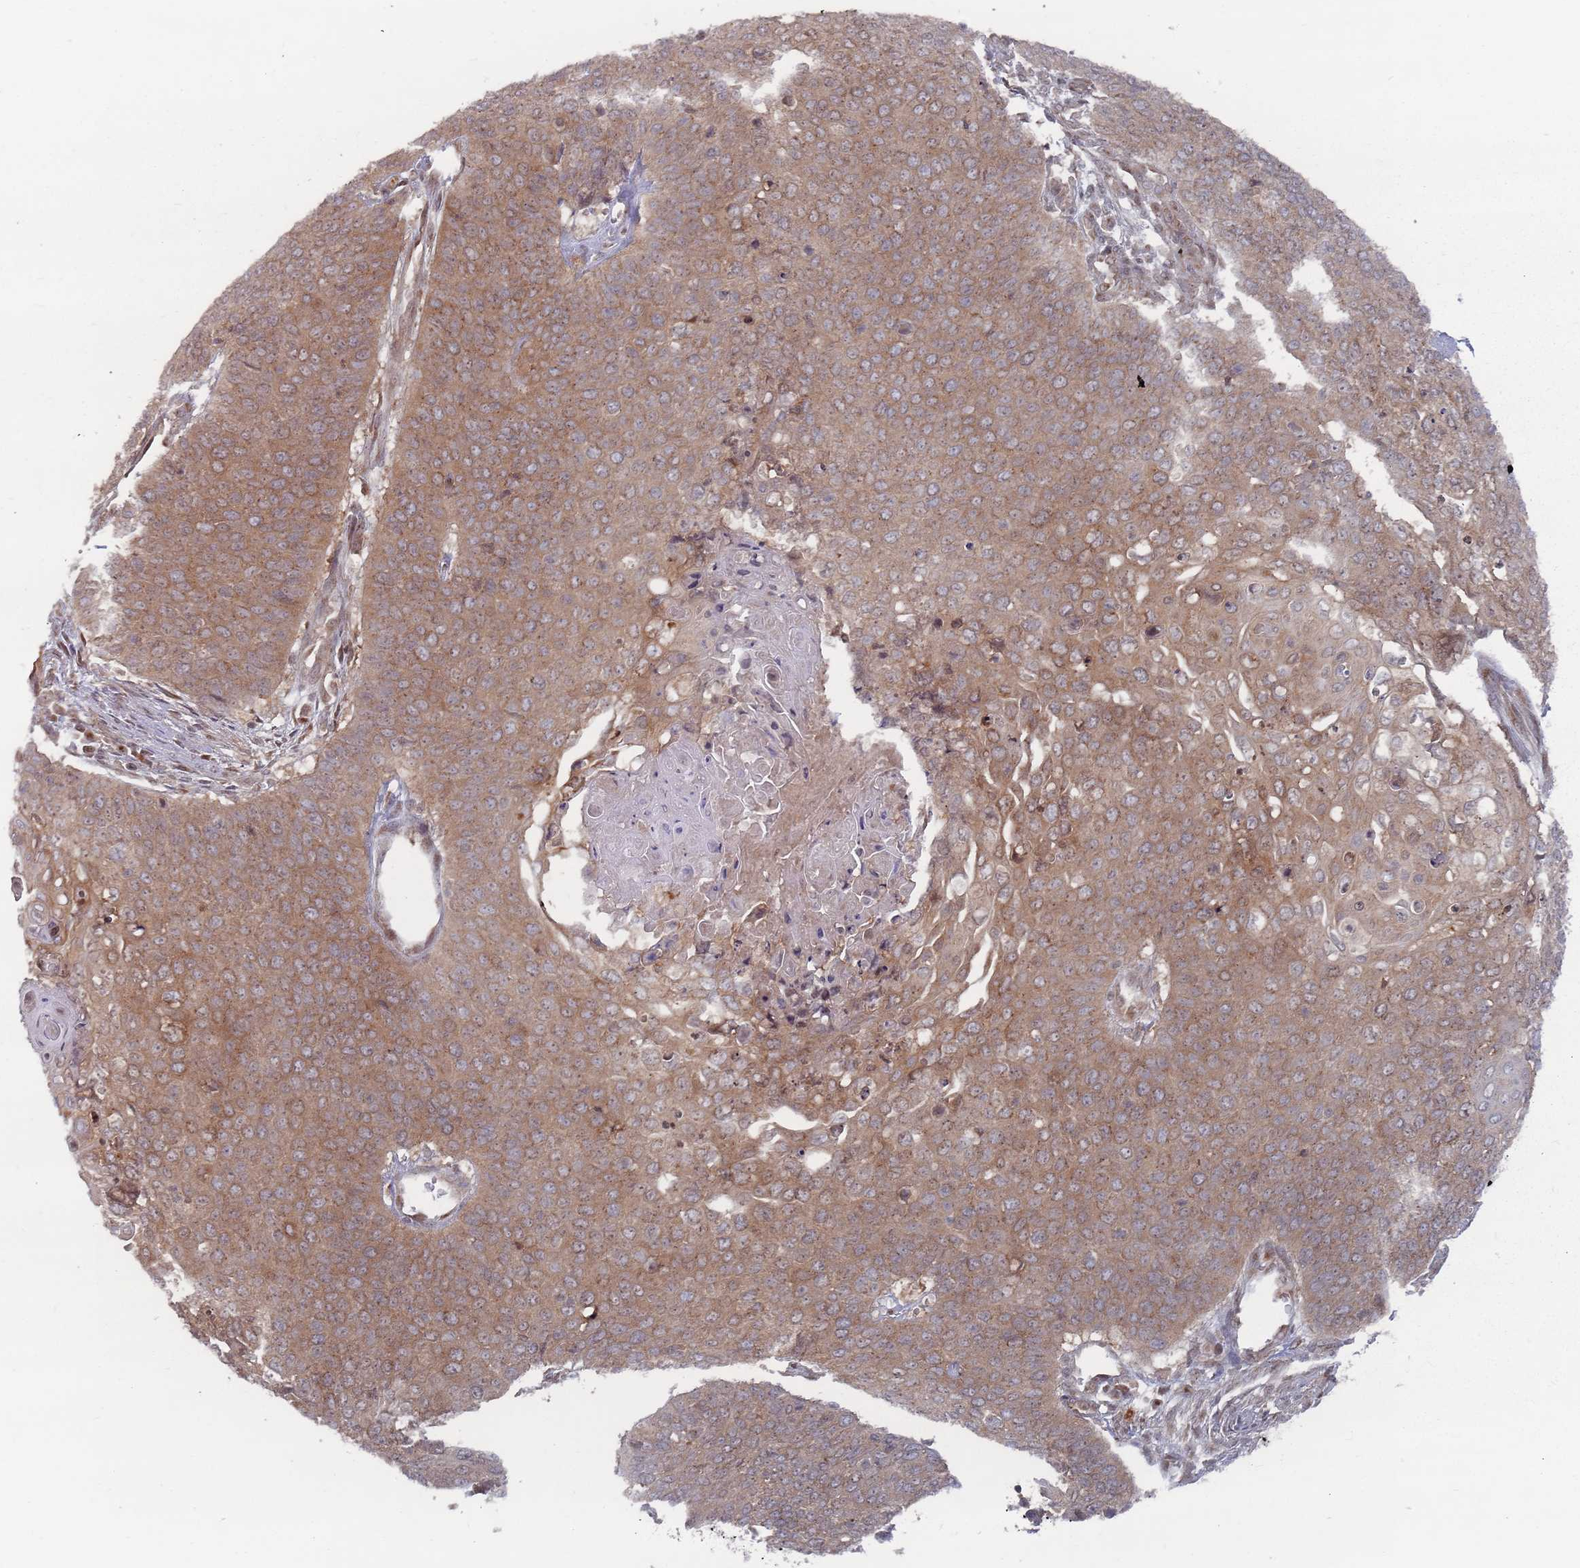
{"staining": {"intensity": "moderate", "quantity": ">75%", "location": "cytoplasmic/membranous"}, "tissue": "cervical cancer", "cell_type": "Tumor cells", "image_type": "cancer", "snomed": [{"axis": "morphology", "description": "Squamous cell carcinoma, NOS"}, {"axis": "topography", "description": "Cervix"}], "caption": "IHC (DAB) staining of squamous cell carcinoma (cervical) demonstrates moderate cytoplasmic/membranous protein positivity in approximately >75% of tumor cells.", "gene": "FMO4", "patient": {"sex": "female", "age": 39}}